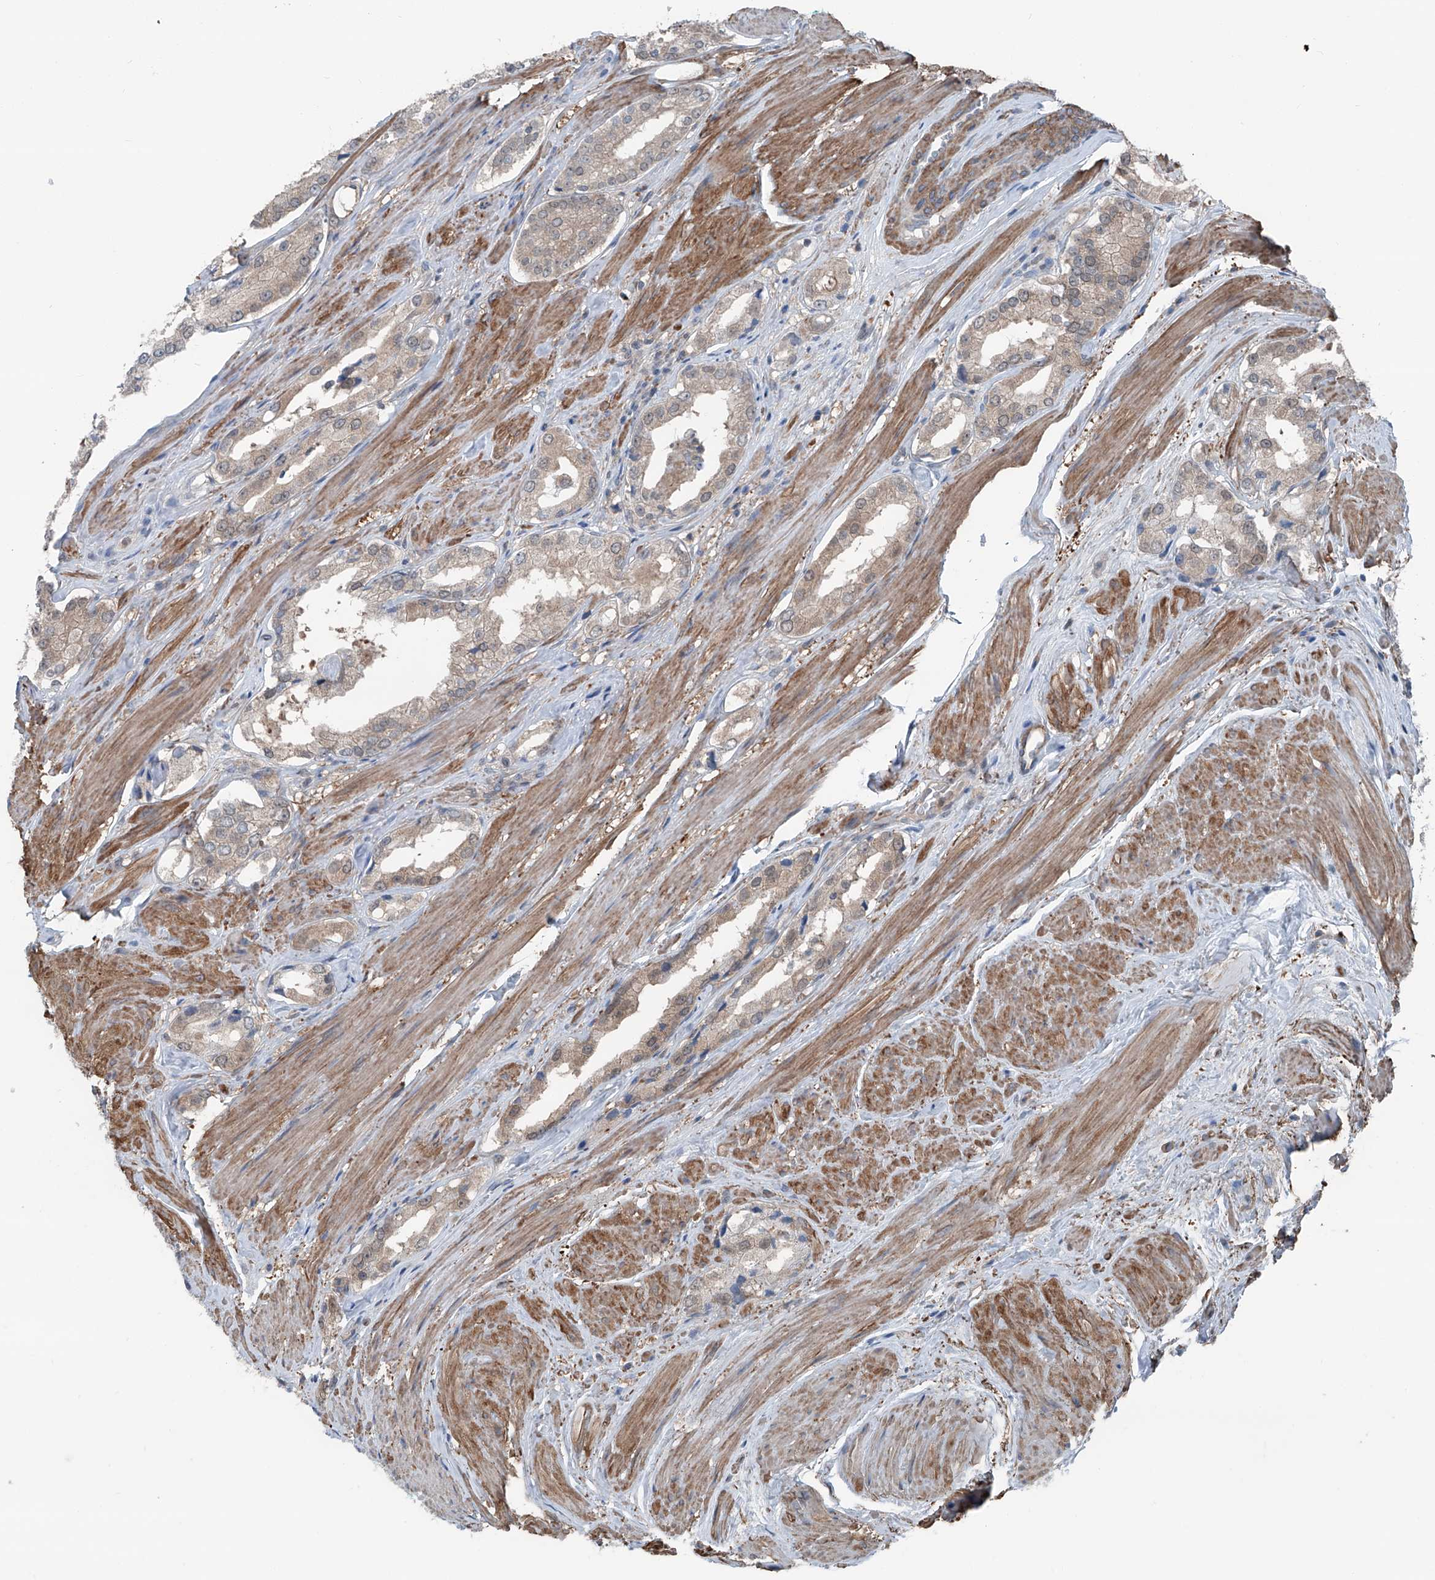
{"staining": {"intensity": "weak", "quantity": "<25%", "location": "cytoplasmic/membranous"}, "tissue": "prostate cancer", "cell_type": "Tumor cells", "image_type": "cancer", "snomed": [{"axis": "morphology", "description": "Adenocarcinoma, Low grade"}, {"axis": "topography", "description": "Prostate"}], "caption": "A micrograph of prostate low-grade adenocarcinoma stained for a protein displays no brown staining in tumor cells.", "gene": "HSPB11", "patient": {"sex": "male", "age": 54}}